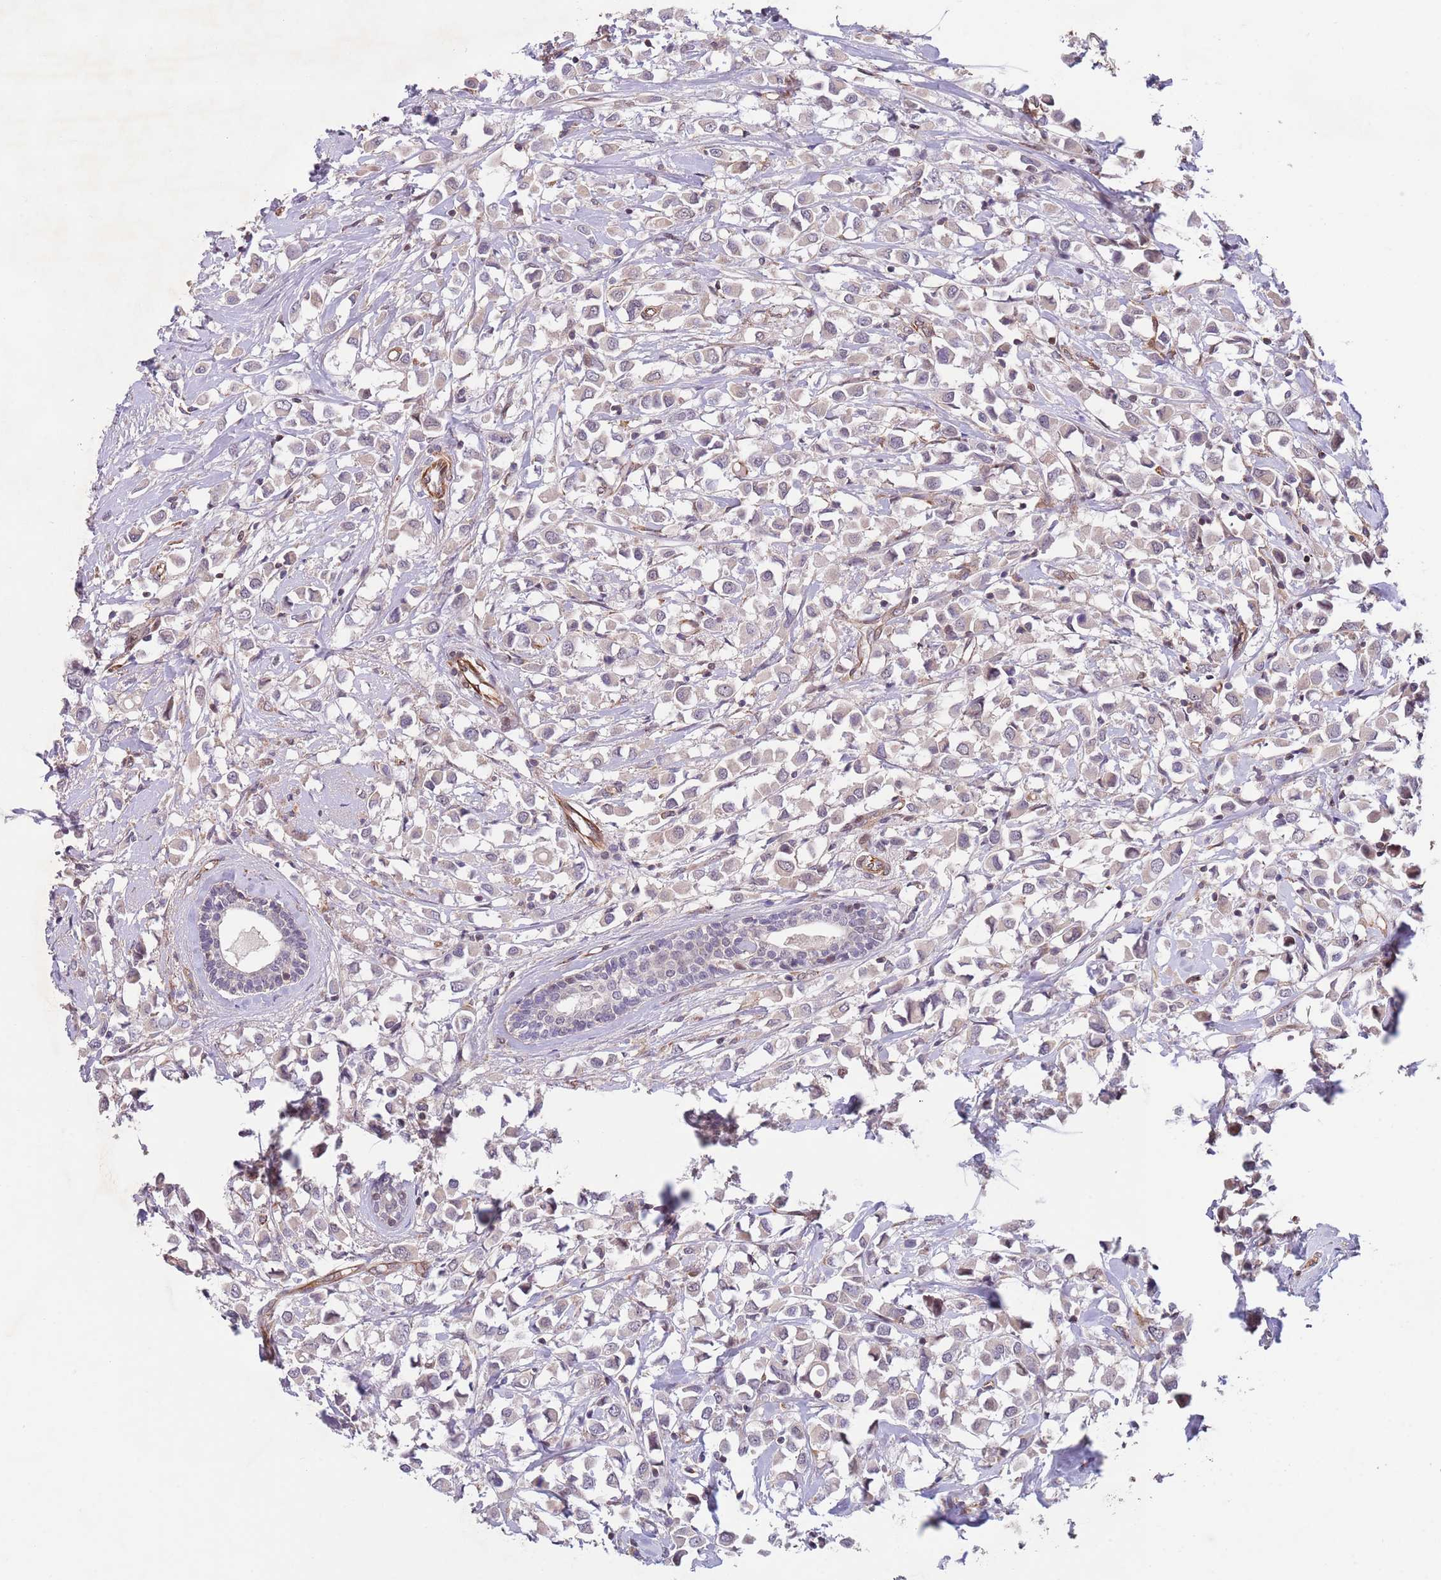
{"staining": {"intensity": "negative", "quantity": "none", "location": "none"}, "tissue": "breast cancer", "cell_type": "Tumor cells", "image_type": "cancer", "snomed": [{"axis": "morphology", "description": "Duct carcinoma"}, {"axis": "topography", "description": "Breast"}], "caption": "Immunohistochemistry of human intraductal carcinoma (breast) exhibits no positivity in tumor cells.", "gene": "CHD9", "patient": {"sex": "female", "age": 61}}